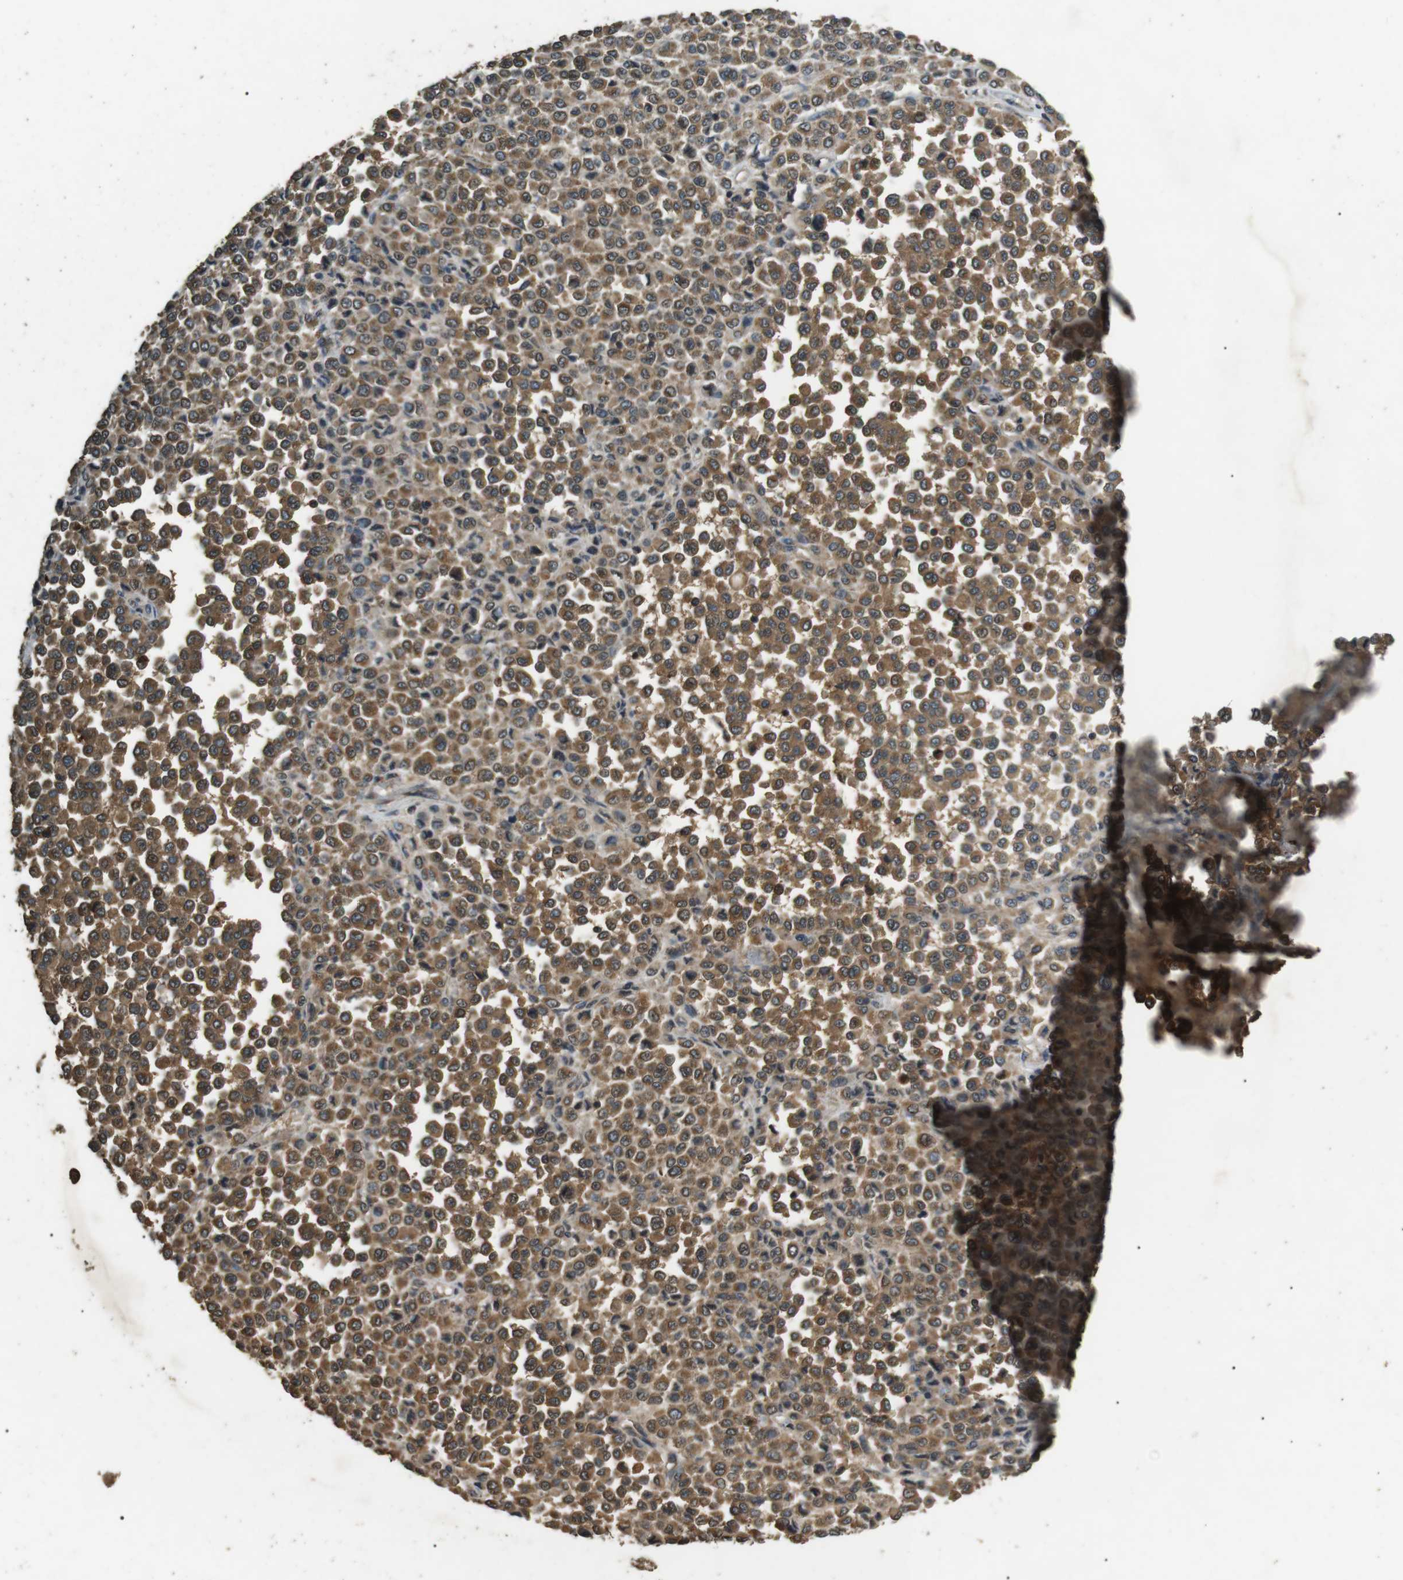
{"staining": {"intensity": "weak", "quantity": ">75%", "location": "cytoplasmic/membranous"}, "tissue": "melanoma", "cell_type": "Tumor cells", "image_type": "cancer", "snomed": [{"axis": "morphology", "description": "Malignant melanoma, Metastatic site"}, {"axis": "topography", "description": "Pancreas"}], "caption": "Immunohistochemical staining of human melanoma exhibits low levels of weak cytoplasmic/membranous protein expression in about >75% of tumor cells. The protein is shown in brown color, while the nuclei are stained blue.", "gene": "TBC1D15", "patient": {"sex": "female", "age": 30}}